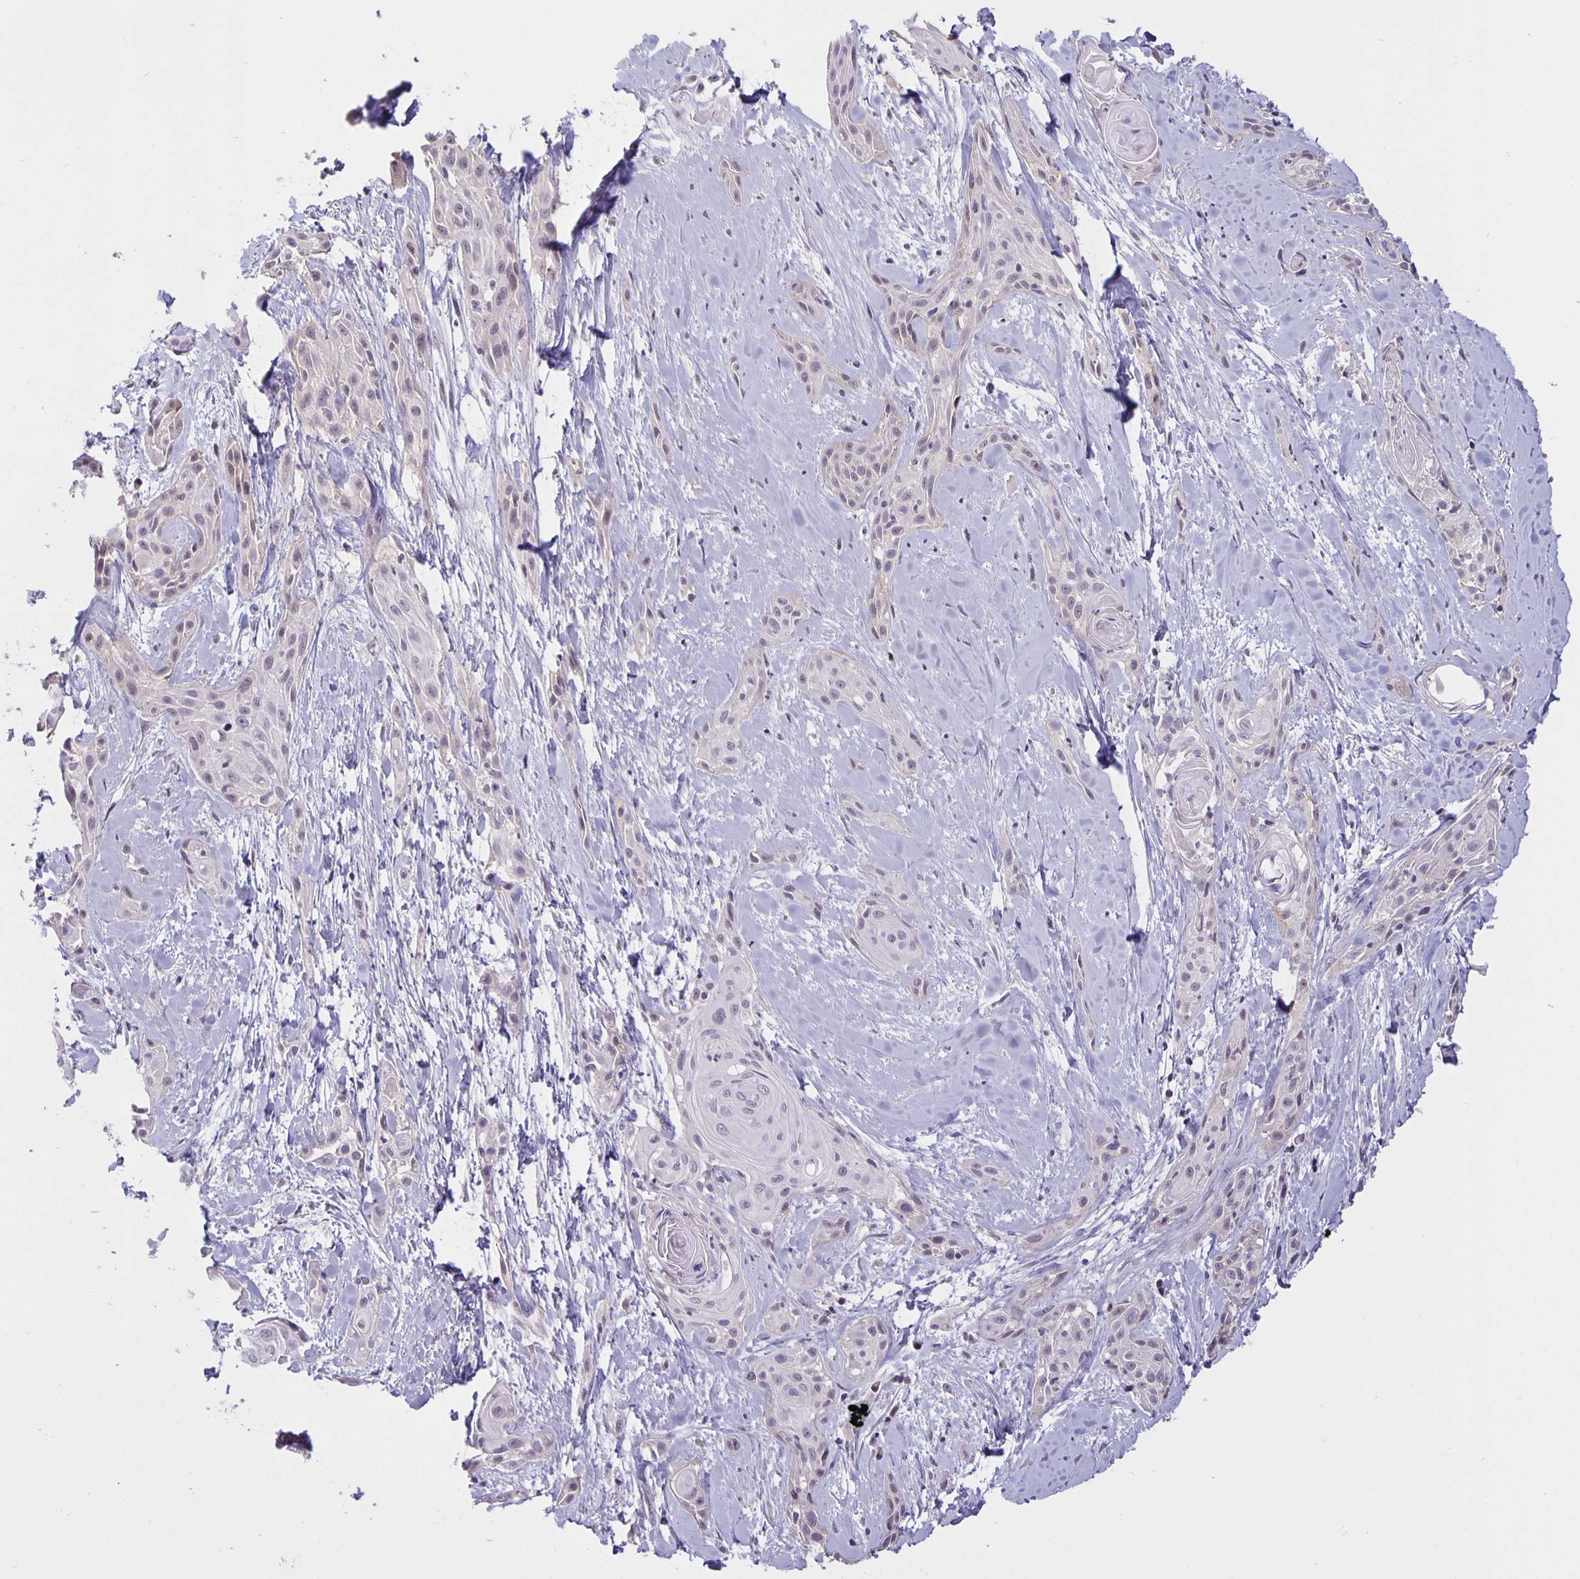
{"staining": {"intensity": "negative", "quantity": "none", "location": "none"}, "tissue": "skin cancer", "cell_type": "Tumor cells", "image_type": "cancer", "snomed": [{"axis": "morphology", "description": "Squamous cell carcinoma, NOS"}, {"axis": "topography", "description": "Skin"}, {"axis": "topography", "description": "Anal"}], "caption": "High power microscopy histopathology image of an immunohistochemistry image of squamous cell carcinoma (skin), revealing no significant expression in tumor cells. Brightfield microscopy of immunohistochemistry (IHC) stained with DAB (3,3'-diaminobenzidine) (brown) and hematoxylin (blue), captured at high magnification.", "gene": "ARVCF", "patient": {"sex": "male", "age": 64}}